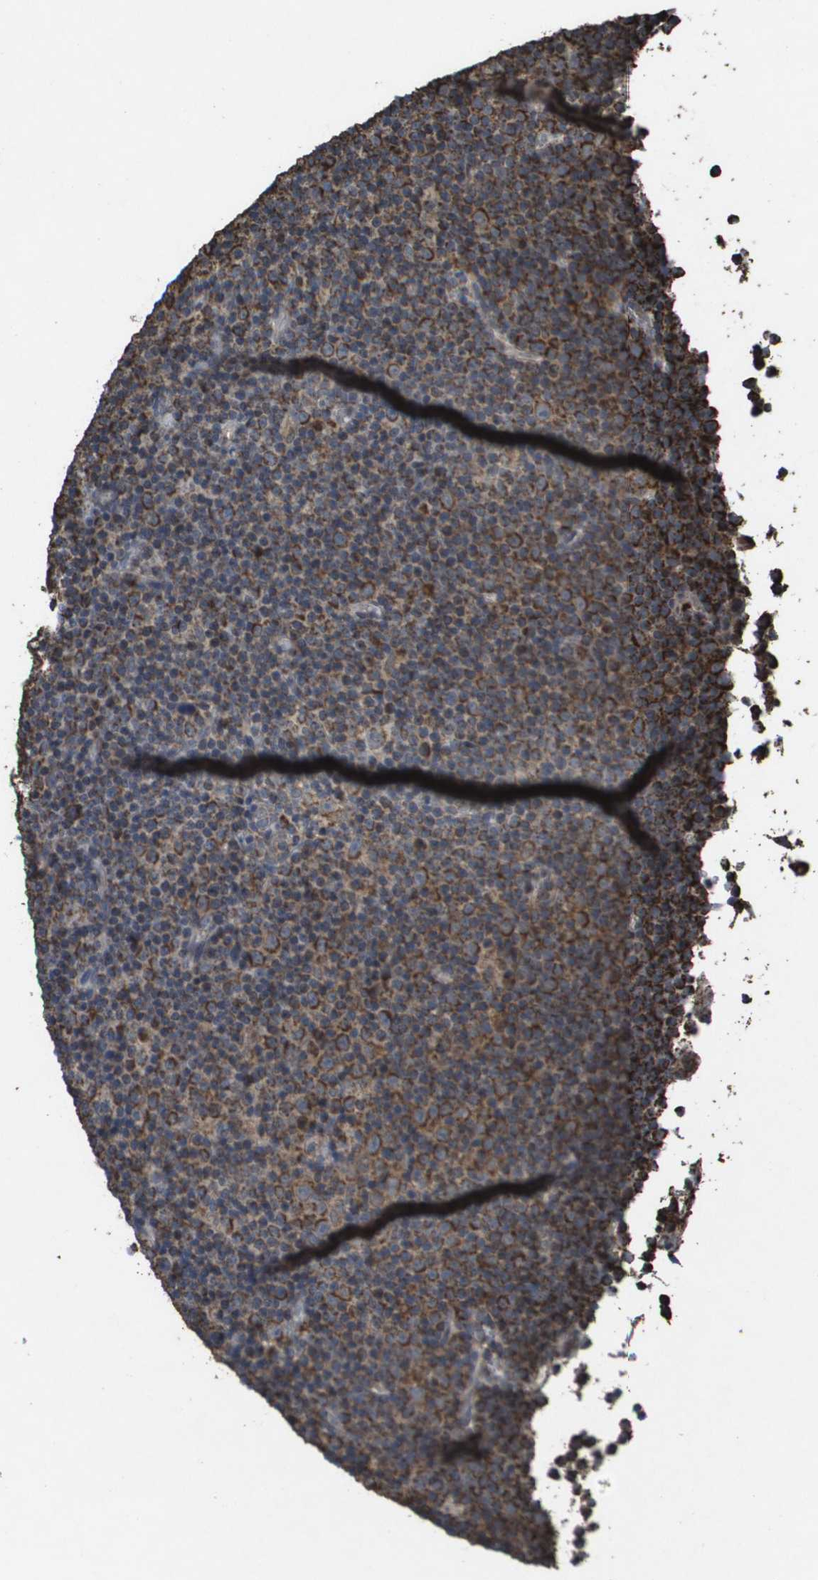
{"staining": {"intensity": "moderate", "quantity": ">75%", "location": "cytoplasmic/membranous"}, "tissue": "lymphoma", "cell_type": "Tumor cells", "image_type": "cancer", "snomed": [{"axis": "morphology", "description": "Malignant lymphoma, non-Hodgkin's type, Low grade"}, {"axis": "topography", "description": "Lymph node"}], "caption": "Moderate cytoplasmic/membranous protein expression is appreciated in about >75% of tumor cells in lymphoma.", "gene": "HSPE1", "patient": {"sex": "female", "age": 67}}